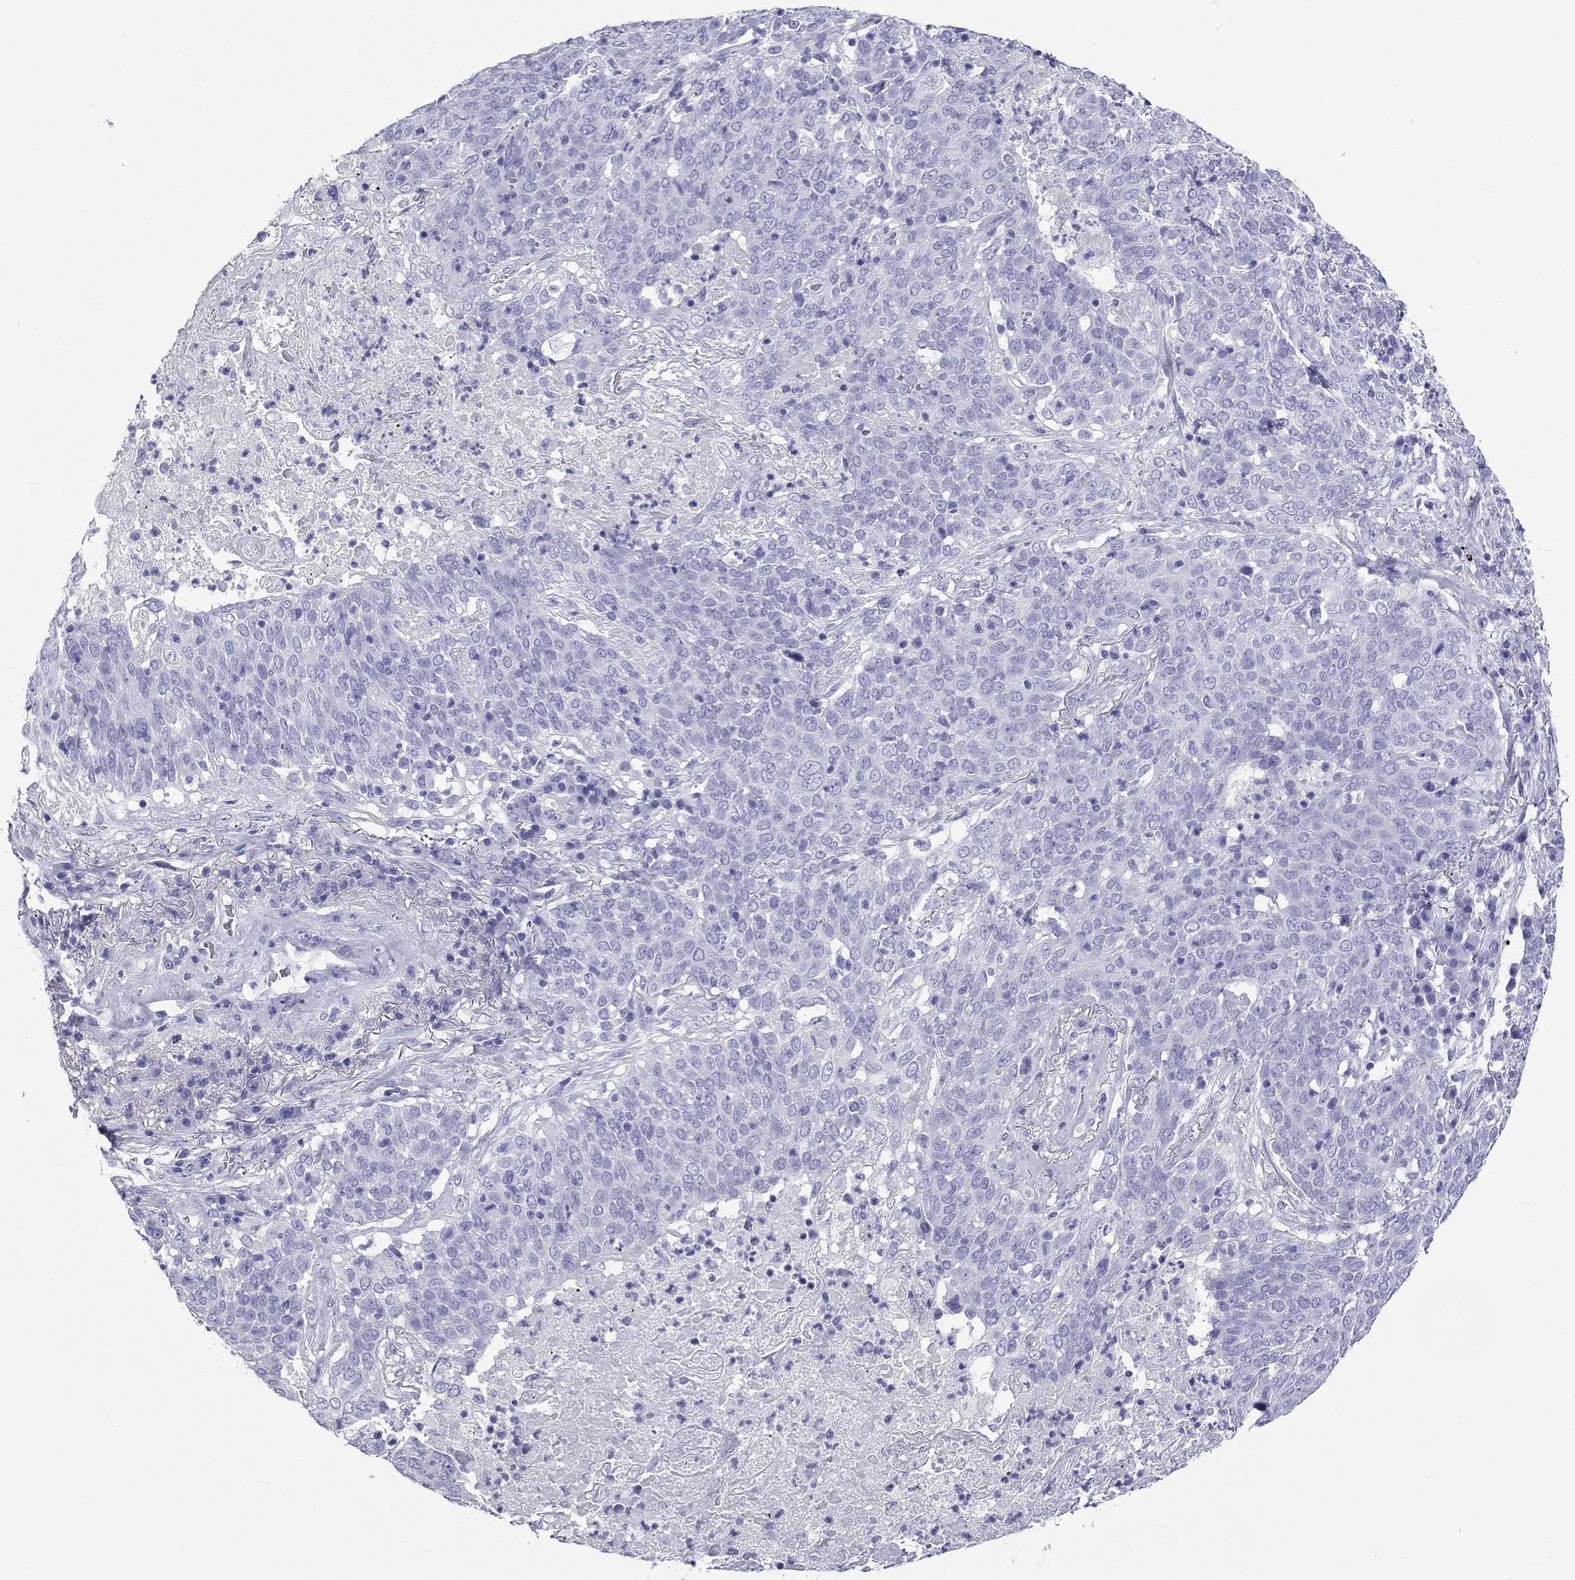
{"staining": {"intensity": "negative", "quantity": "none", "location": "none"}, "tissue": "lung cancer", "cell_type": "Tumor cells", "image_type": "cancer", "snomed": [{"axis": "morphology", "description": "Squamous cell carcinoma, NOS"}, {"axis": "topography", "description": "Lung"}], "caption": "IHC of lung cancer demonstrates no expression in tumor cells.", "gene": "DNALI1", "patient": {"sex": "male", "age": 82}}